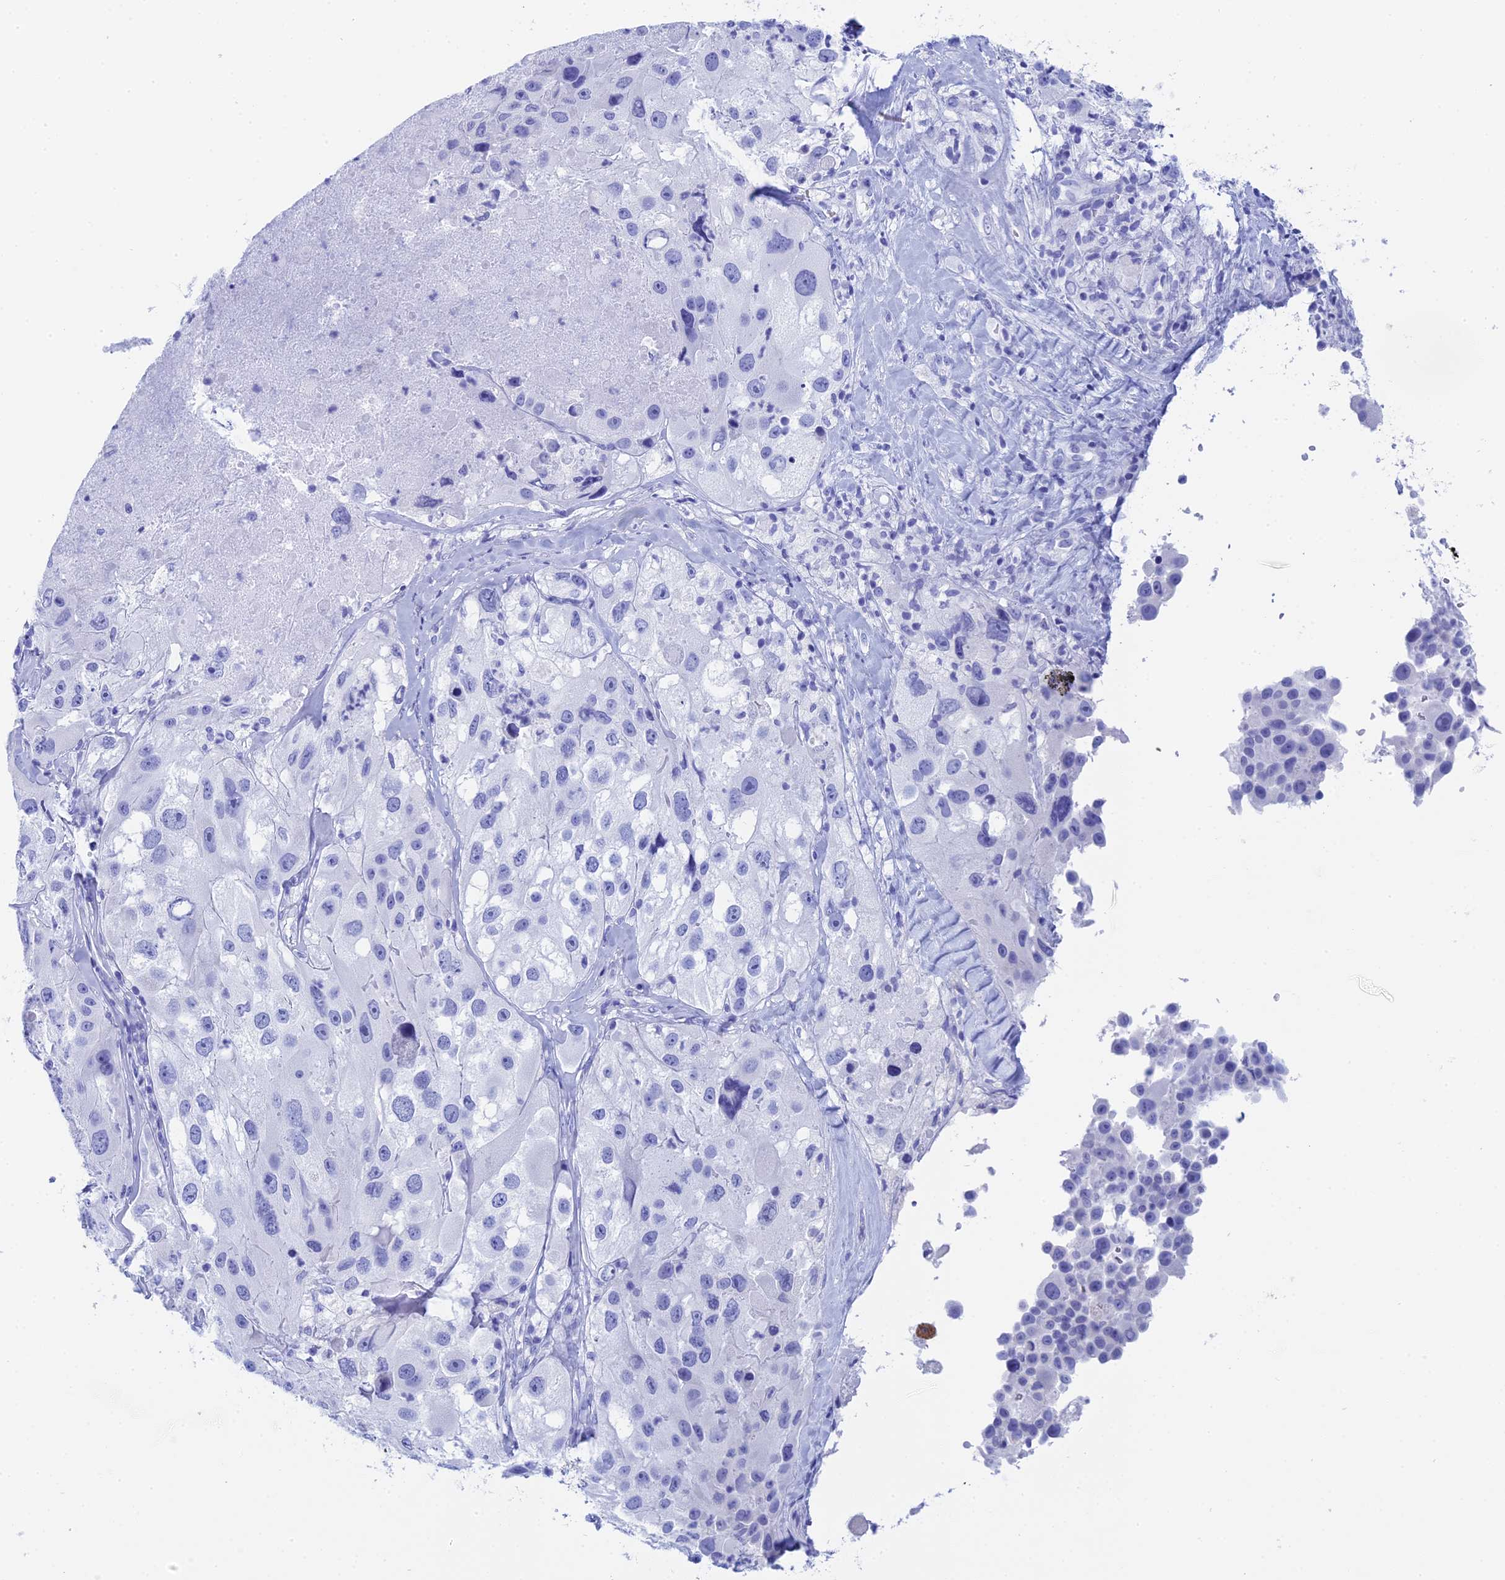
{"staining": {"intensity": "negative", "quantity": "none", "location": "none"}, "tissue": "melanoma", "cell_type": "Tumor cells", "image_type": "cancer", "snomed": [{"axis": "morphology", "description": "Malignant melanoma, Metastatic site"}, {"axis": "topography", "description": "Lymph node"}], "caption": "Tumor cells show no significant protein expression in melanoma.", "gene": "TEX101", "patient": {"sex": "male", "age": 62}}